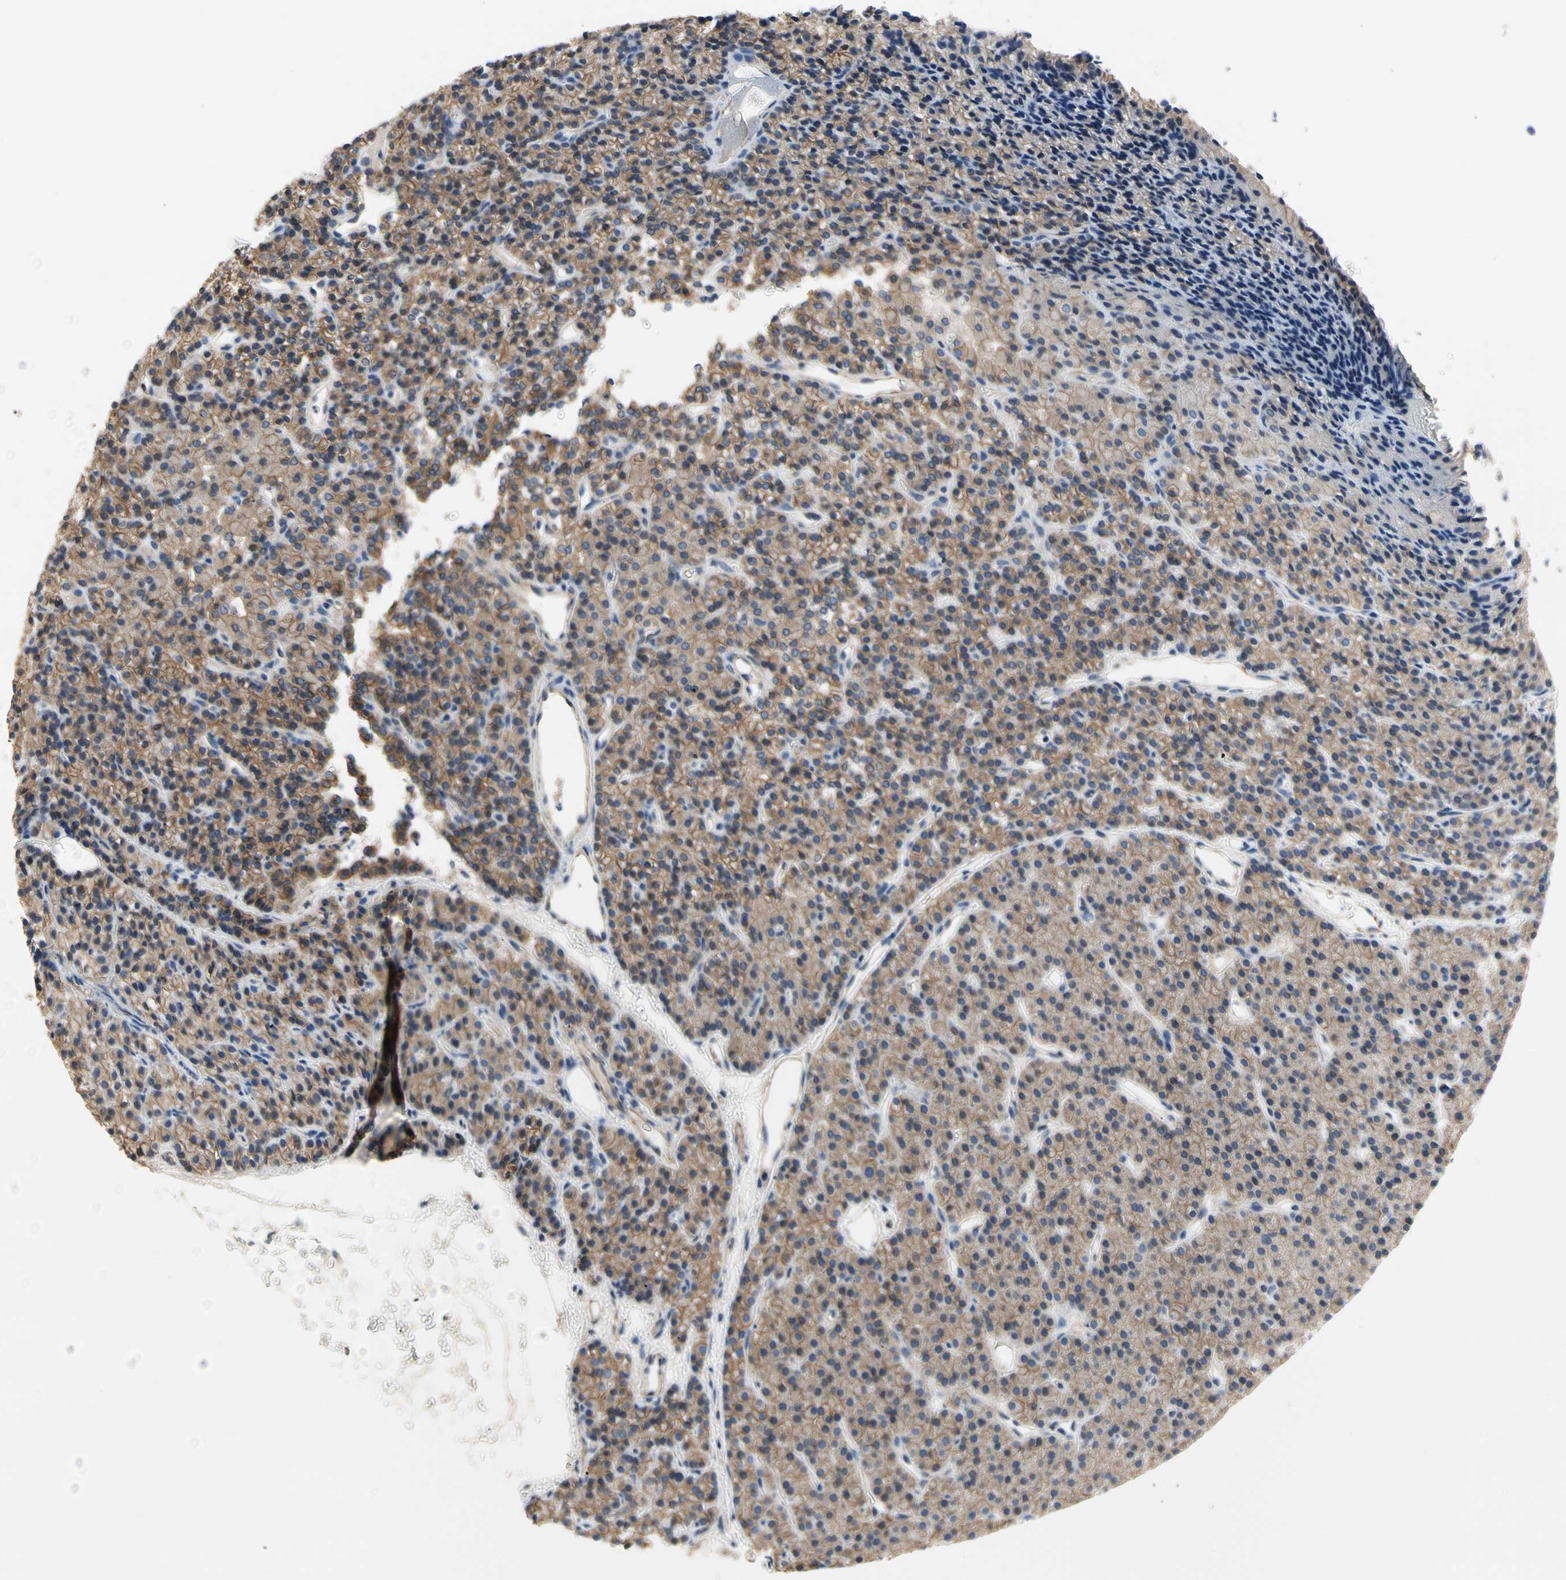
{"staining": {"intensity": "moderate", "quantity": ">75%", "location": "cytoplasmic/membranous"}, "tissue": "parathyroid gland", "cell_type": "Glandular cells", "image_type": "normal", "snomed": [{"axis": "morphology", "description": "Normal tissue, NOS"}, {"axis": "morphology", "description": "Hyperplasia, NOS"}, {"axis": "topography", "description": "Parathyroid gland"}], "caption": "The image displays a brown stain indicating the presence of a protein in the cytoplasmic/membranous of glandular cells in parathyroid gland.", "gene": "LGR6", "patient": {"sex": "male", "age": 44}}